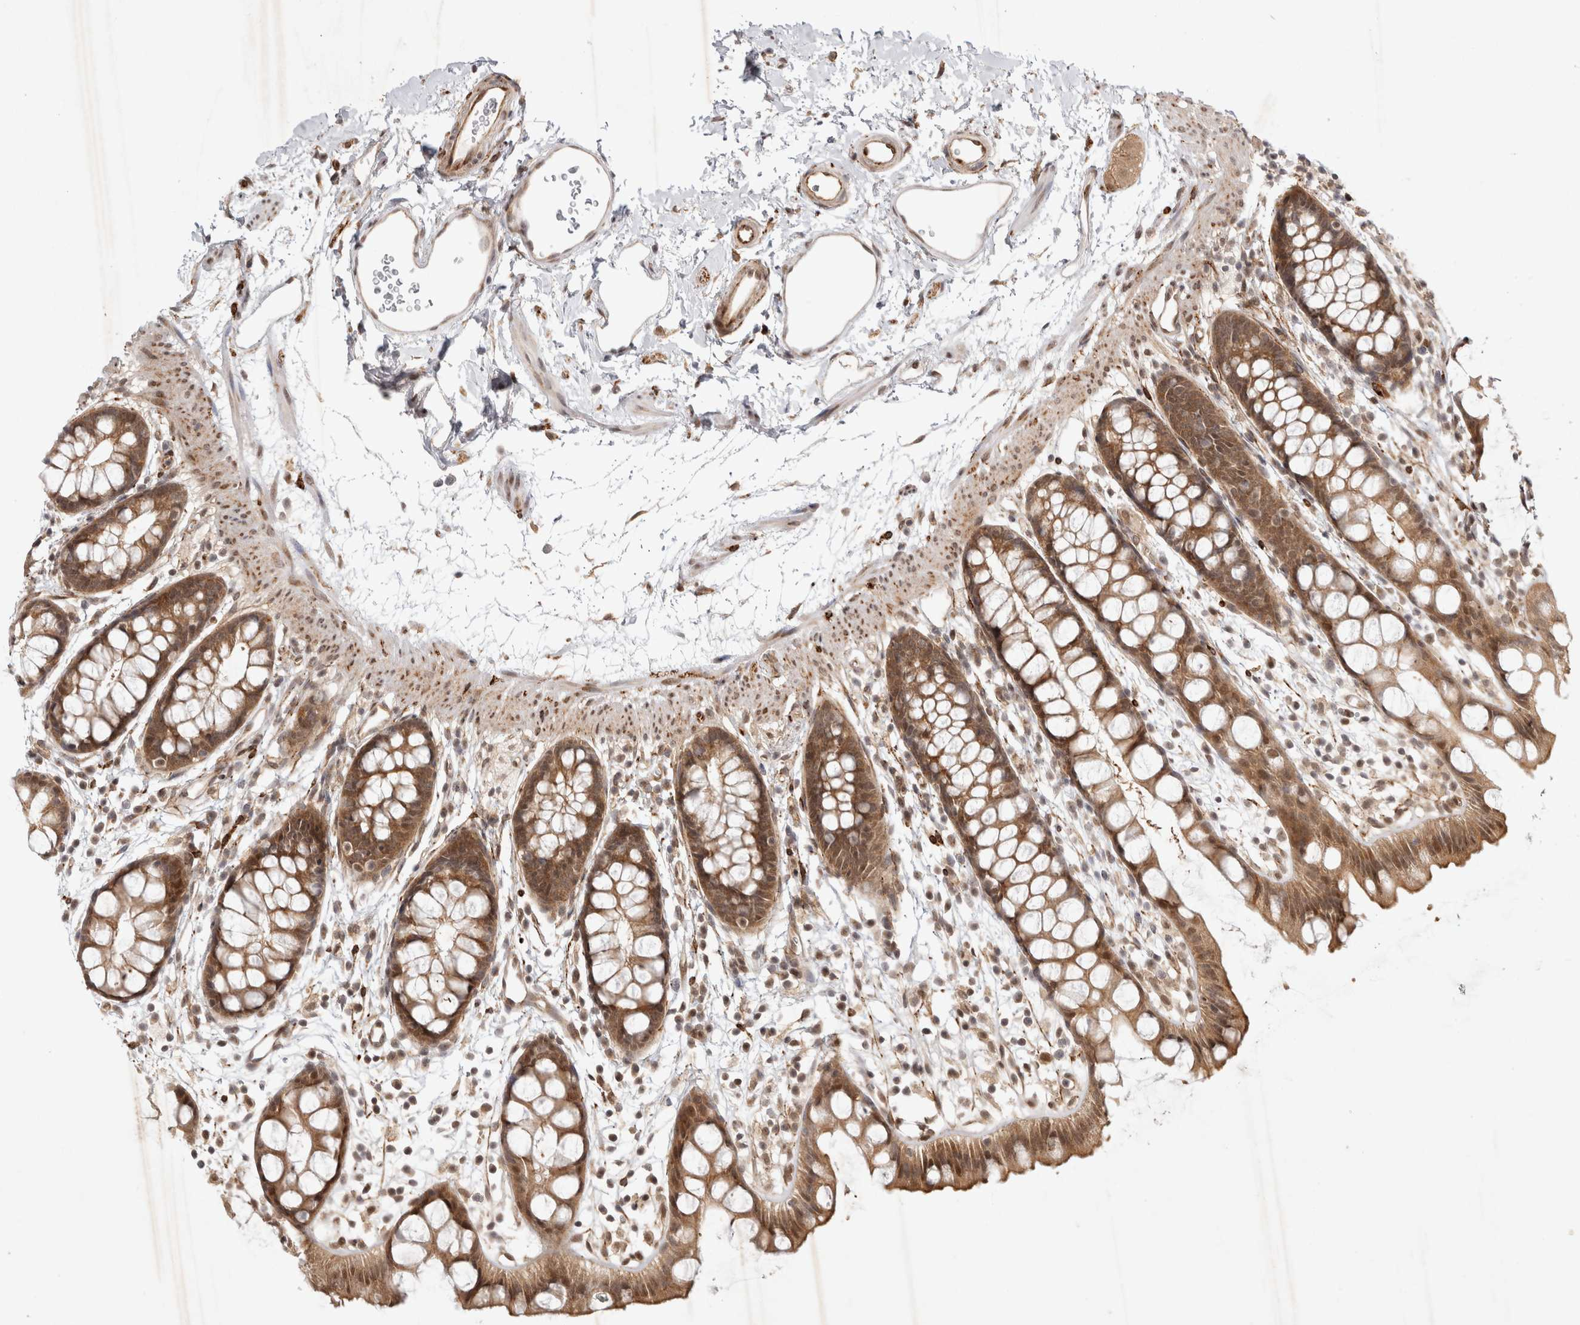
{"staining": {"intensity": "moderate", "quantity": ">75%", "location": "cytoplasmic/membranous,nuclear"}, "tissue": "rectum", "cell_type": "Glandular cells", "image_type": "normal", "snomed": [{"axis": "morphology", "description": "Normal tissue, NOS"}, {"axis": "topography", "description": "Rectum"}], "caption": "An image showing moderate cytoplasmic/membranous,nuclear staining in approximately >75% of glandular cells in normal rectum, as visualized by brown immunohistochemical staining.", "gene": "ZNF318", "patient": {"sex": "female", "age": 65}}